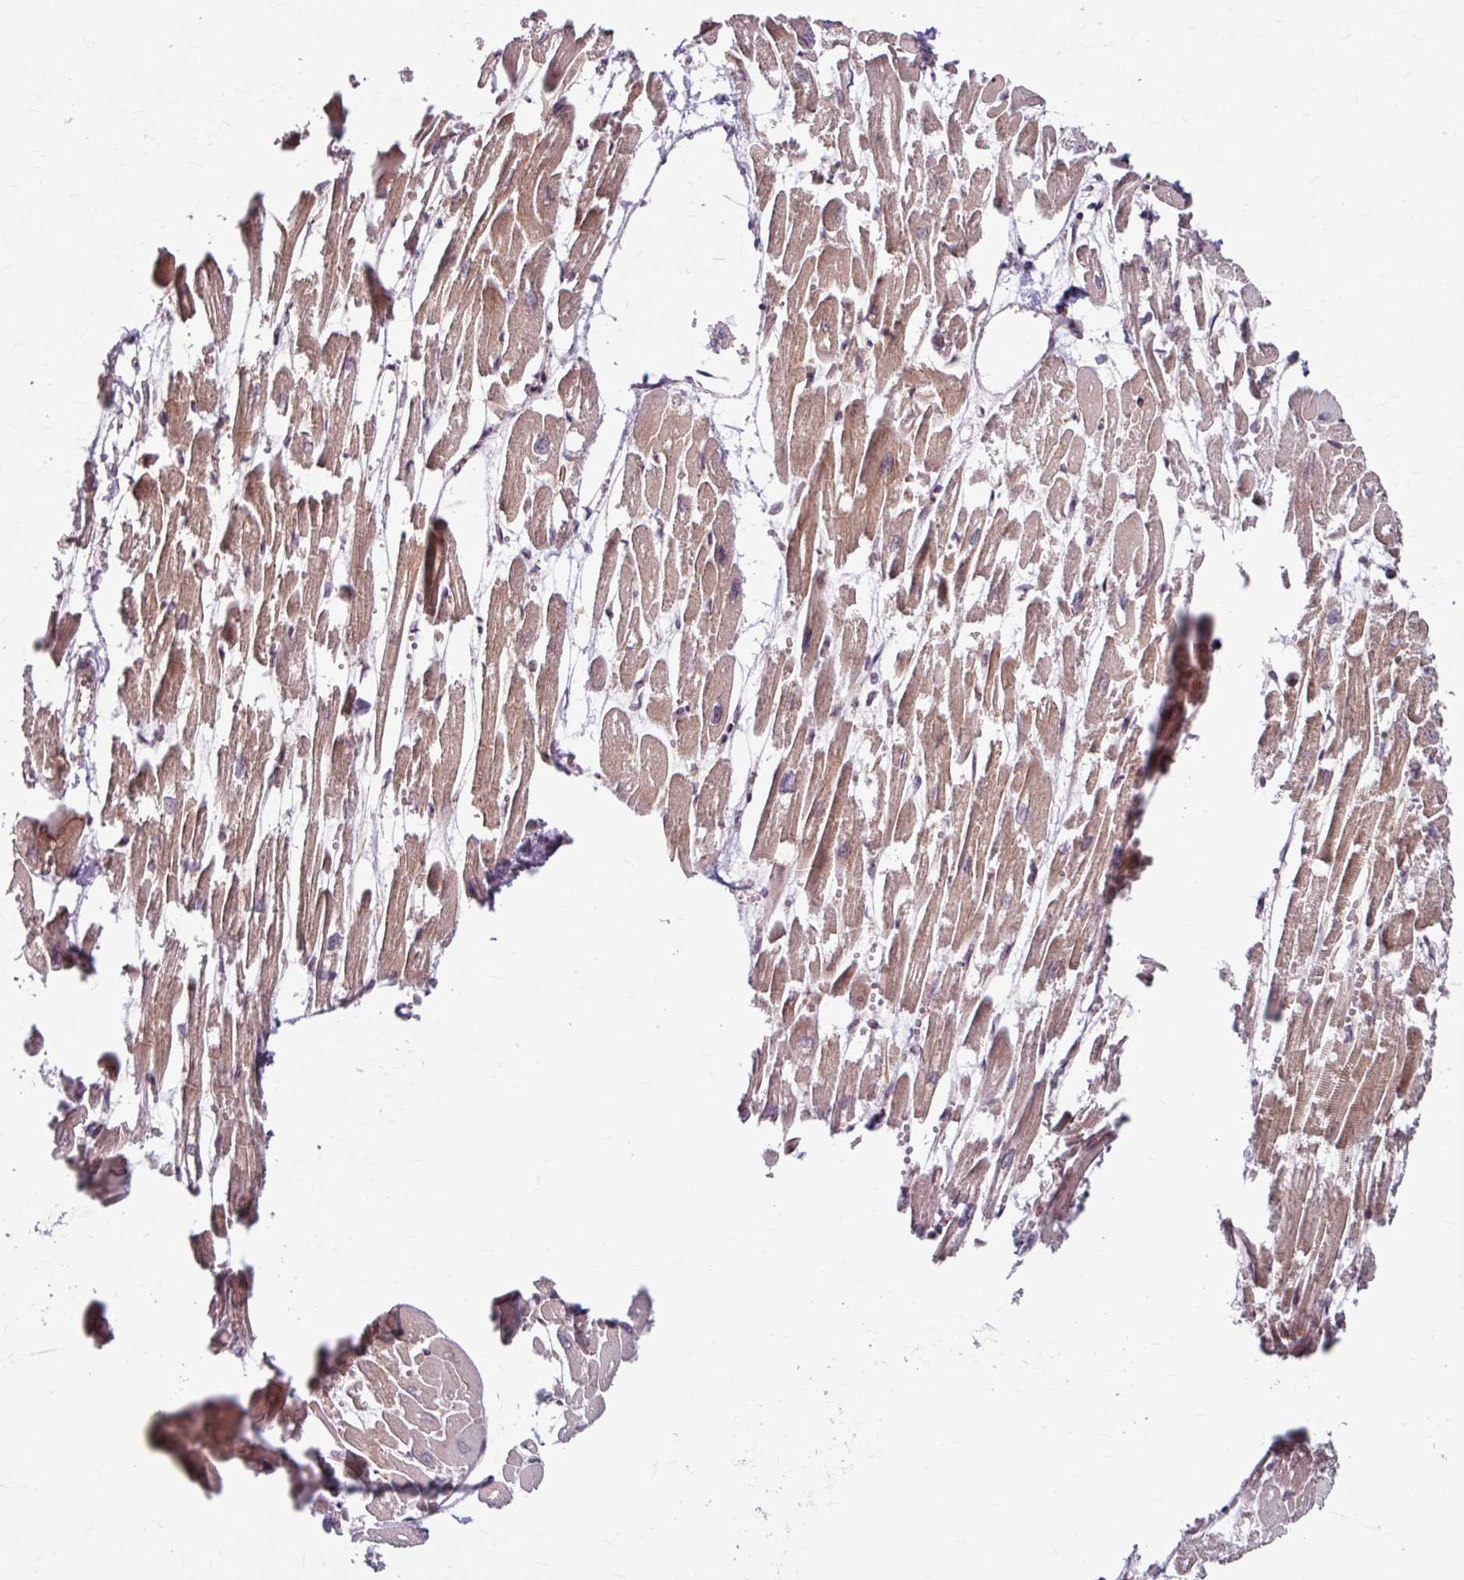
{"staining": {"intensity": "moderate", "quantity": ">75%", "location": "cytoplasmic/membranous"}, "tissue": "heart muscle", "cell_type": "Cardiomyocytes", "image_type": "normal", "snomed": [{"axis": "morphology", "description": "Normal tissue, NOS"}, {"axis": "topography", "description": "Heart"}], "caption": "A medium amount of moderate cytoplasmic/membranous staining is appreciated in approximately >75% of cardiomyocytes in benign heart muscle. The staining is performed using DAB (3,3'-diaminobenzidine) brown chromogen to label protein expression. The nuclei are counter-stained blue using hematoxylin.", "gene": "DAAM2", "patient": {"sex": "male", "age": 54}}